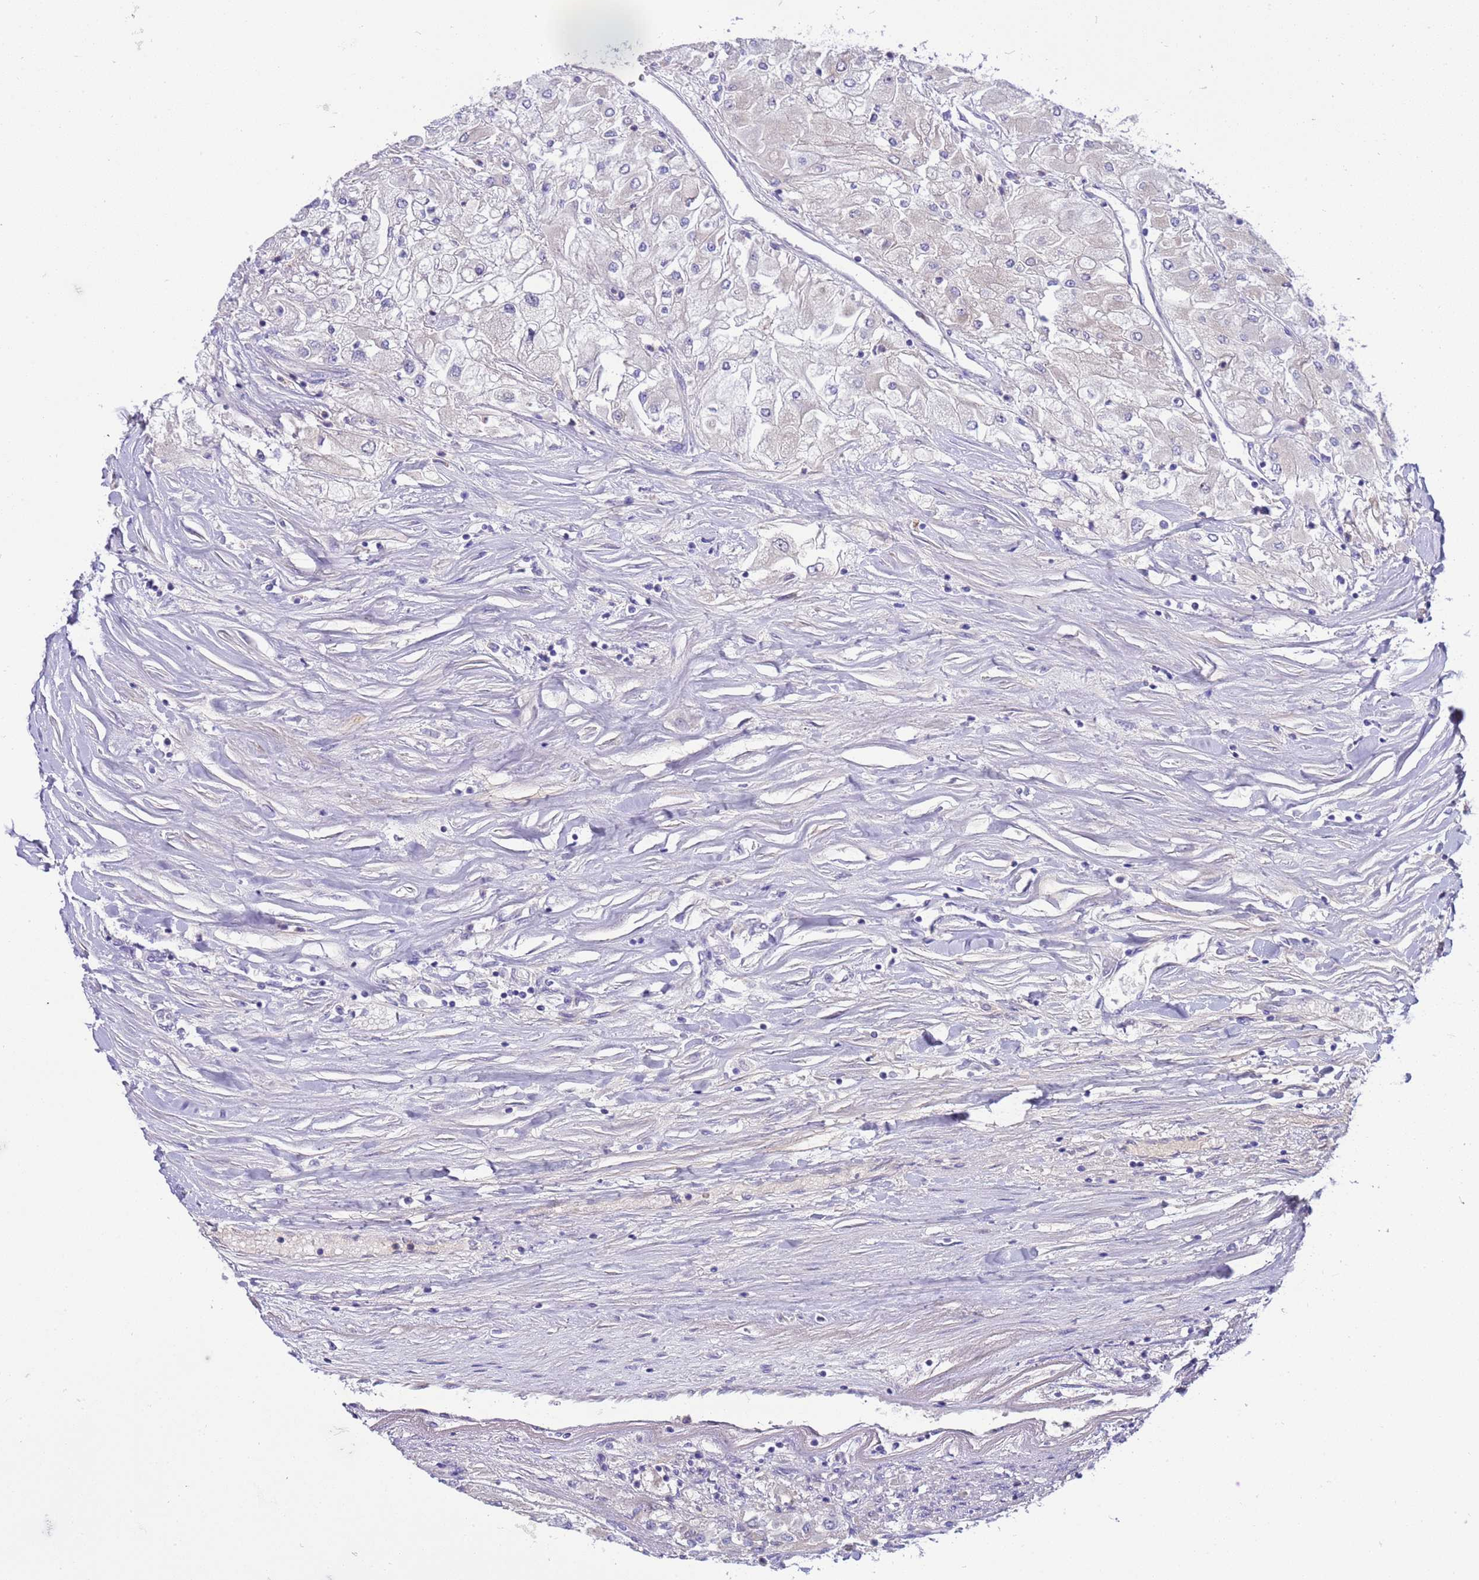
{"staining": {"intensity": "negative", "quantity": "none", "location": "none"}, "tissue": "renal cancer", "cell_type": "Tumor cells", "image_type": "cancer", "snomed": [{"axis": "morphology", "description": "Adenocarcinoma, NOS"}, {"axis": "topography", "description": "Kidney"}], "caption": "Protein analysis of adenocarcinoma (renal) shows no significant expression in tumor cells. The staining is performed using DAB brown chromogen with nuclei counter-stained in using hematoxylin.", "gene": "RIPPLY2", "patient": {"sex": "male", "age": 80}}